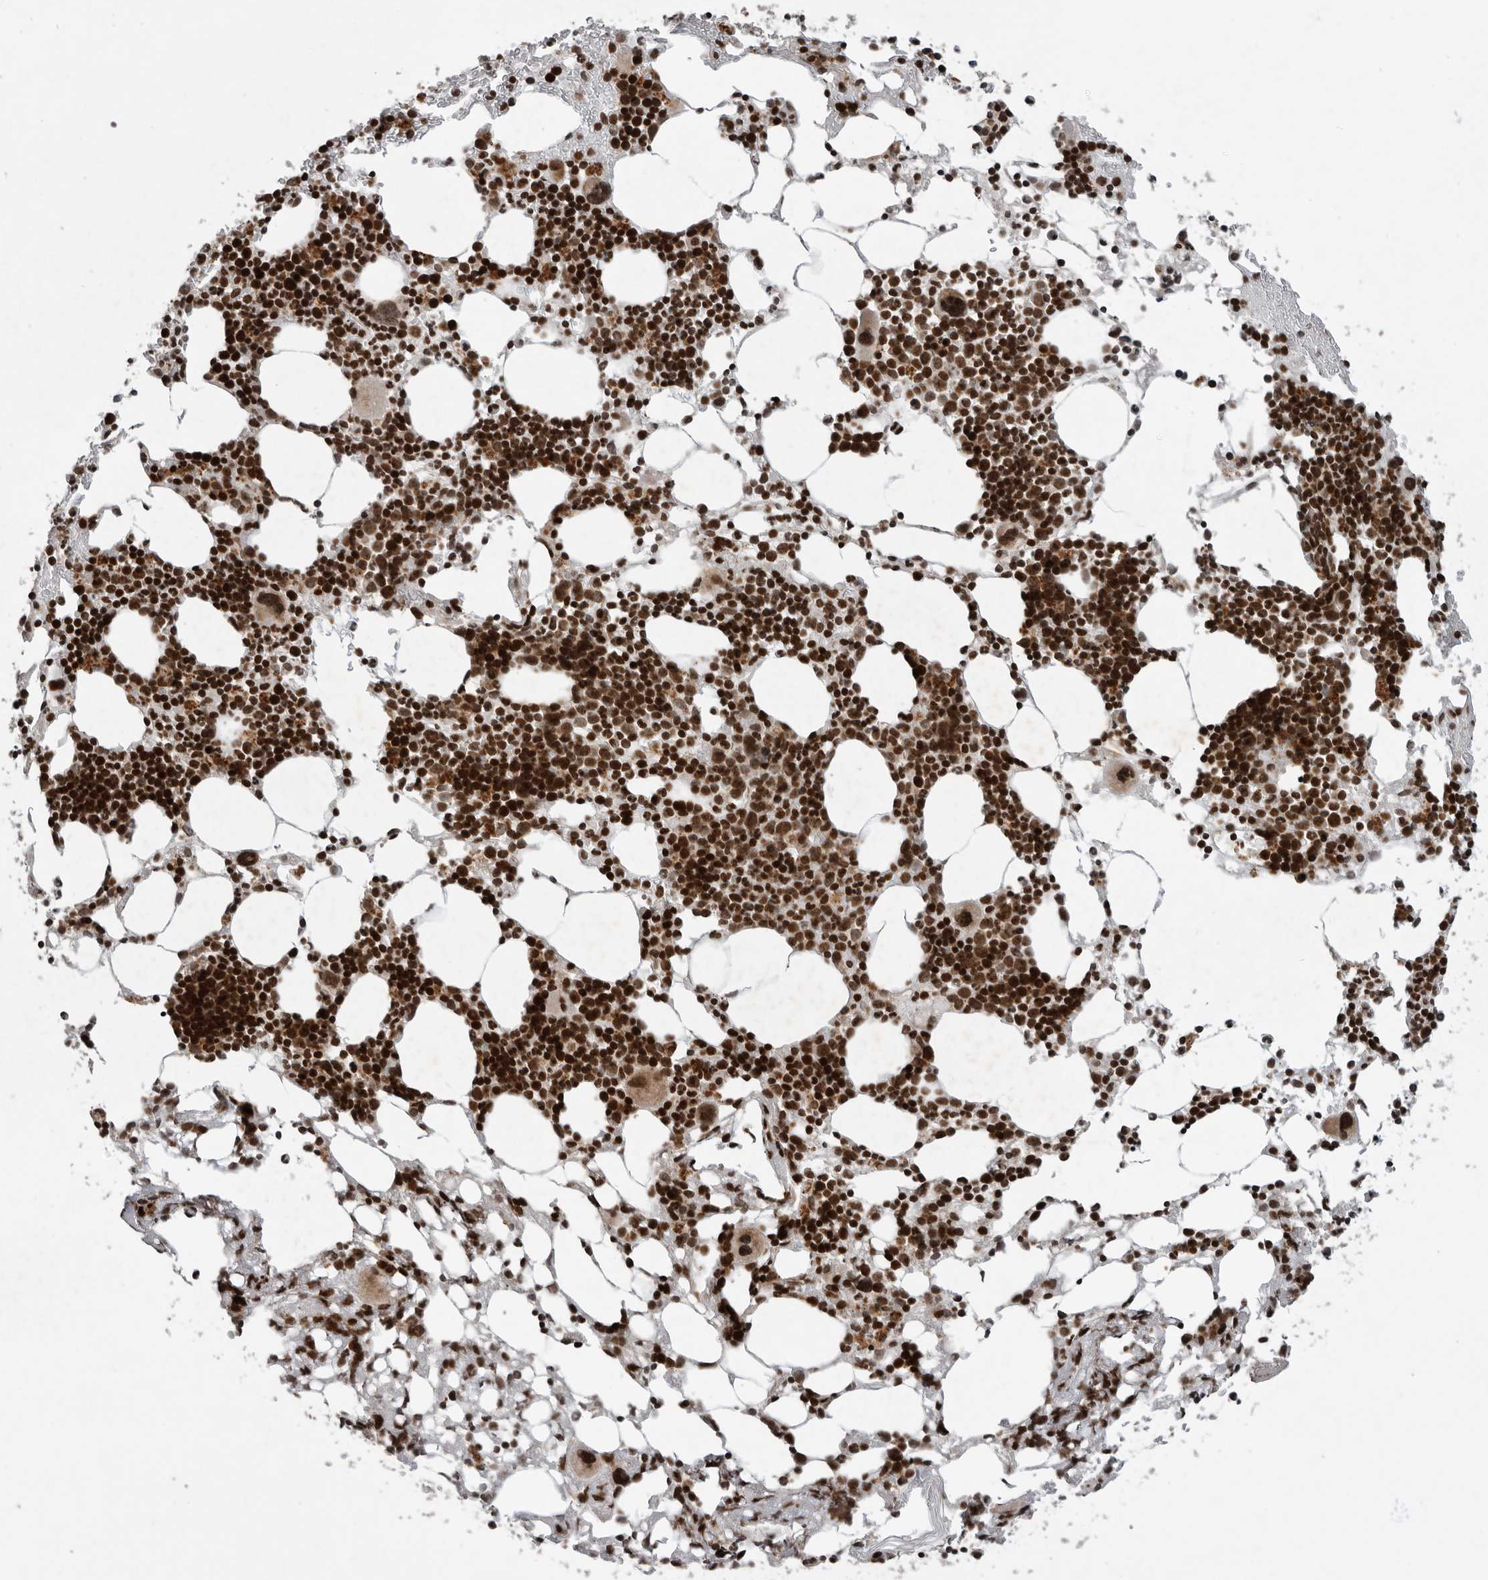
{"staining": {"intensity": "strong", "quantity": "25%-75%", "location": "nuclear"}, "tissue": "bone marrow", "cell_type": "Hematopoietic cells", "image_type": "normal", "snomed": [{"axis": "morphology", "description": "Normal tissue, NOS"}, {"axis": "morphology", "description": "Inflammation, NOS"}, {"axis": "topography", "description": "Bone marrow"}], "caption": "This is a micrograph of immunohistochemistry (IHC) staining of unremarkable bone marrow, which shows strong positivity in the nuclear of hematopoietic cells.", "gene": "FZD3", "patient": {"sex": "male", "age": 44}}